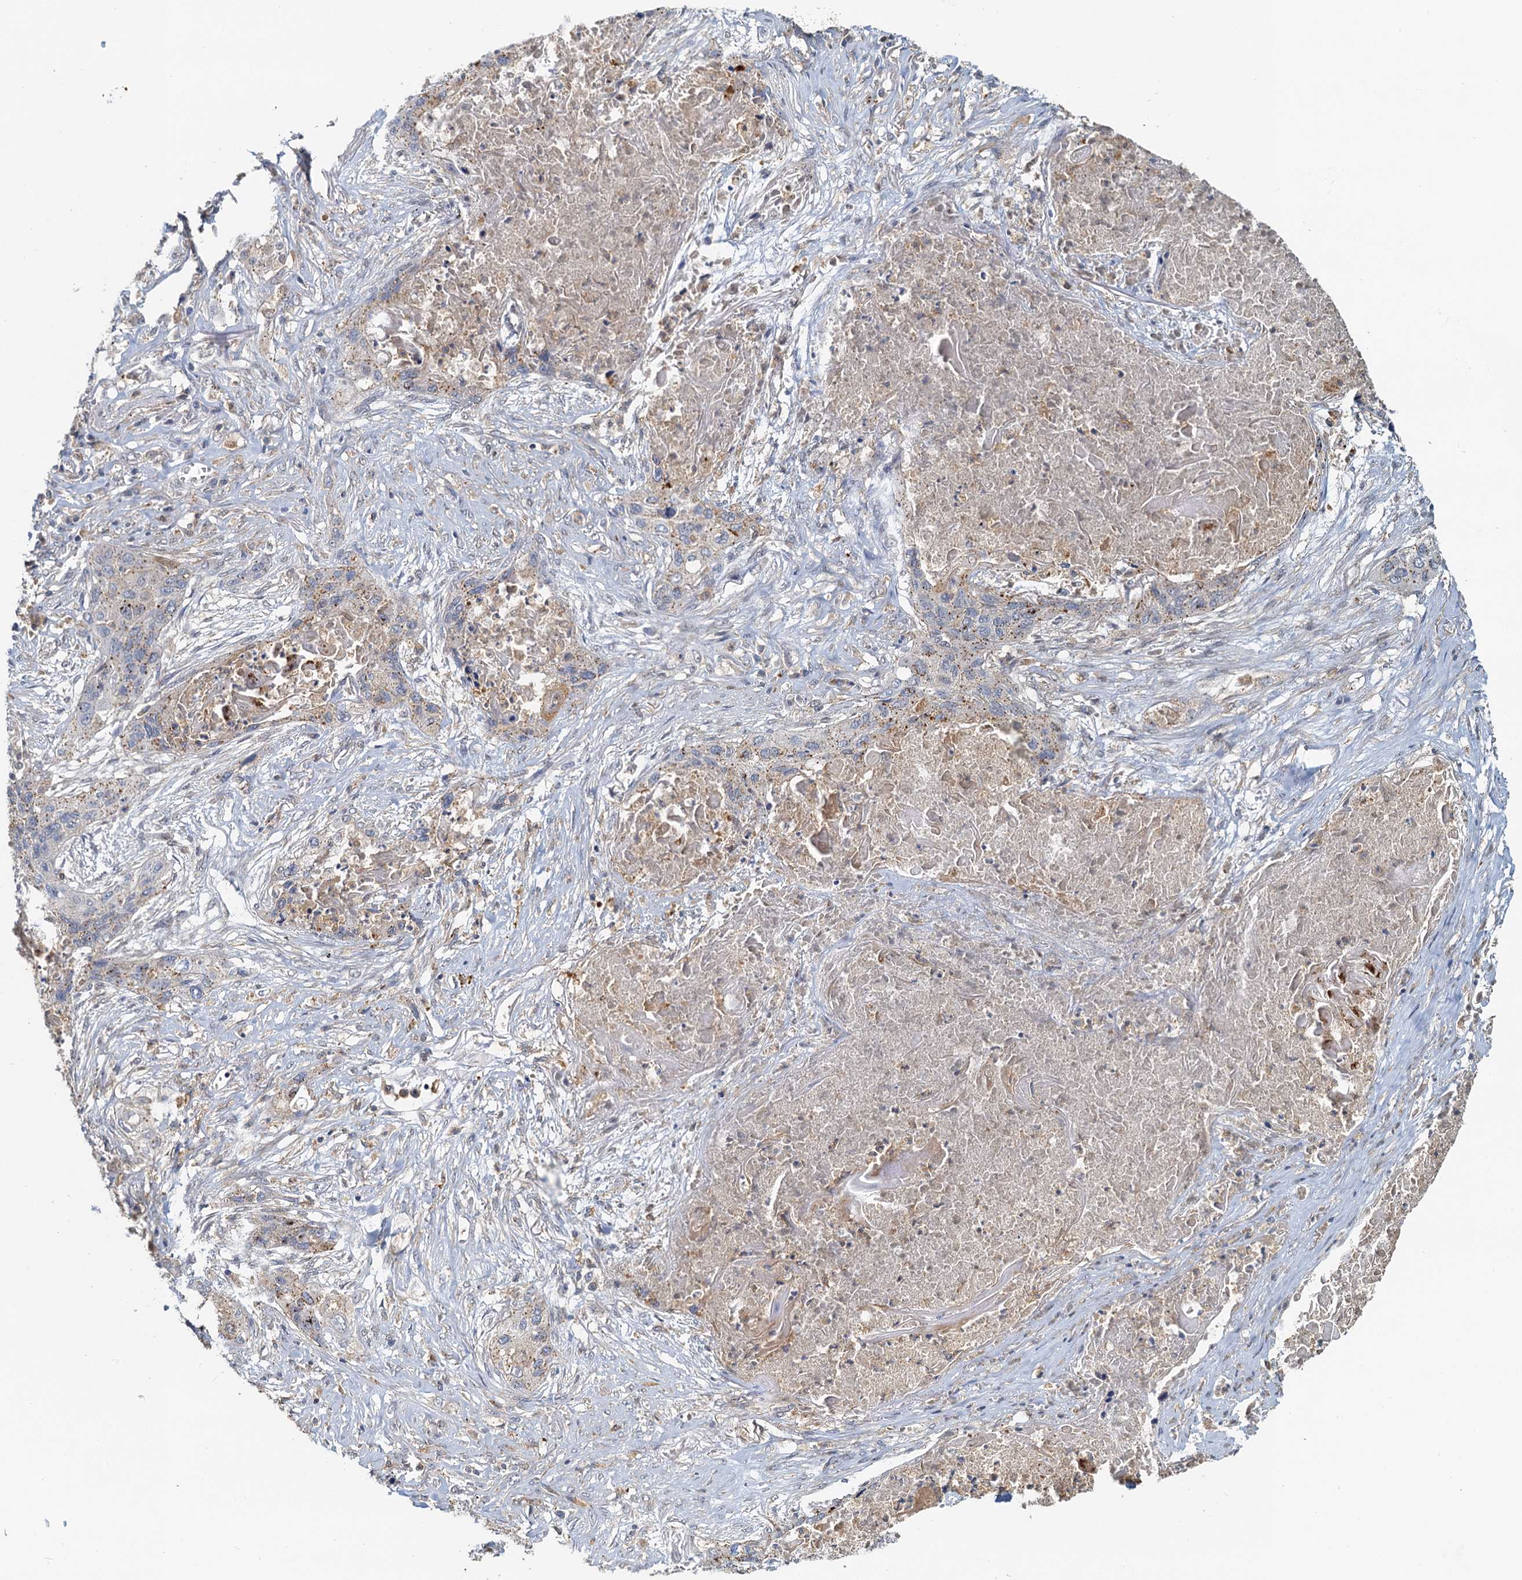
{"staining": {"intensity": "negative", "quantity": "none", "location": "none"}, "tissue": "lung cancer", "cell_type": "Tumor cells", "image_type": "cancer", "snomed": [{"axis": "morphology", "description": "Squamous cell carcinoma, NOS"}, {"axis": "topography", "description": "Lung"}], "caption": "Lung cancer (squamous cell carcinoma) was stained to show a protein in brown. There is no significant staining in tumor cells.", "gene": "TOLLIP", "patient": {"sex": "female", "age": 63}}